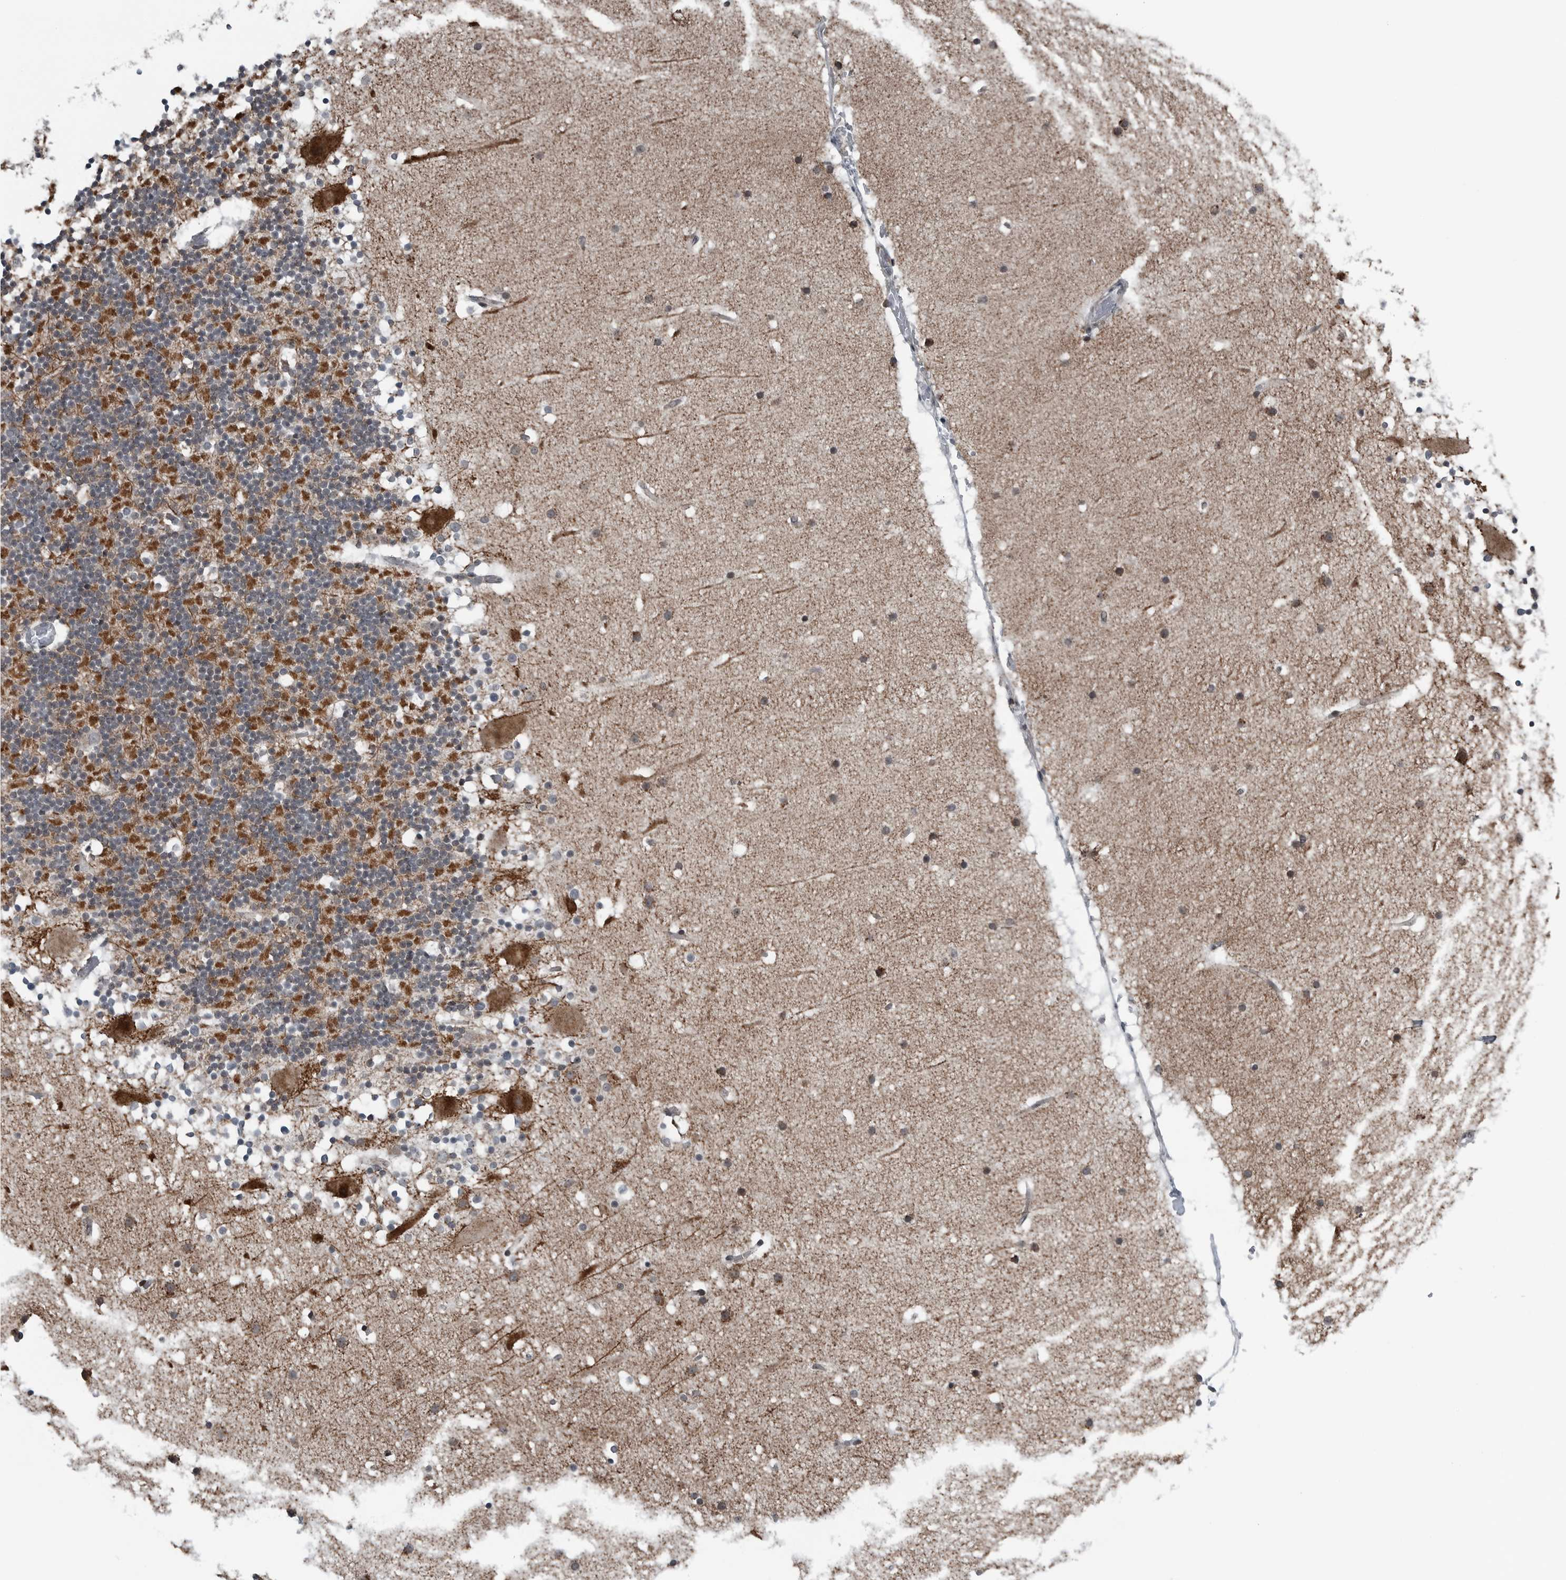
{"staining": {"intensity": "strong", "quantity": "<25%", "location": "cytoplasmic/membranous"}, "tissue": "cerebellum", "cell_type": "Cells in granular layer", "image_type": "normal", "snomed": [{"axis": "morphology", "description": "Normal tissue, NOS"}, {"axis": "topography", "description": "Cerebellum"}], "caption": "Cerebellum stained with DAB (3,3'-diaminobenzidine) IHC displays medium levels of strong cytoplasmic/membranous expression in approximately <25% of cells in granular layer.", "gene": "GAK", "patient": {"sex": "male", "age": 57}}